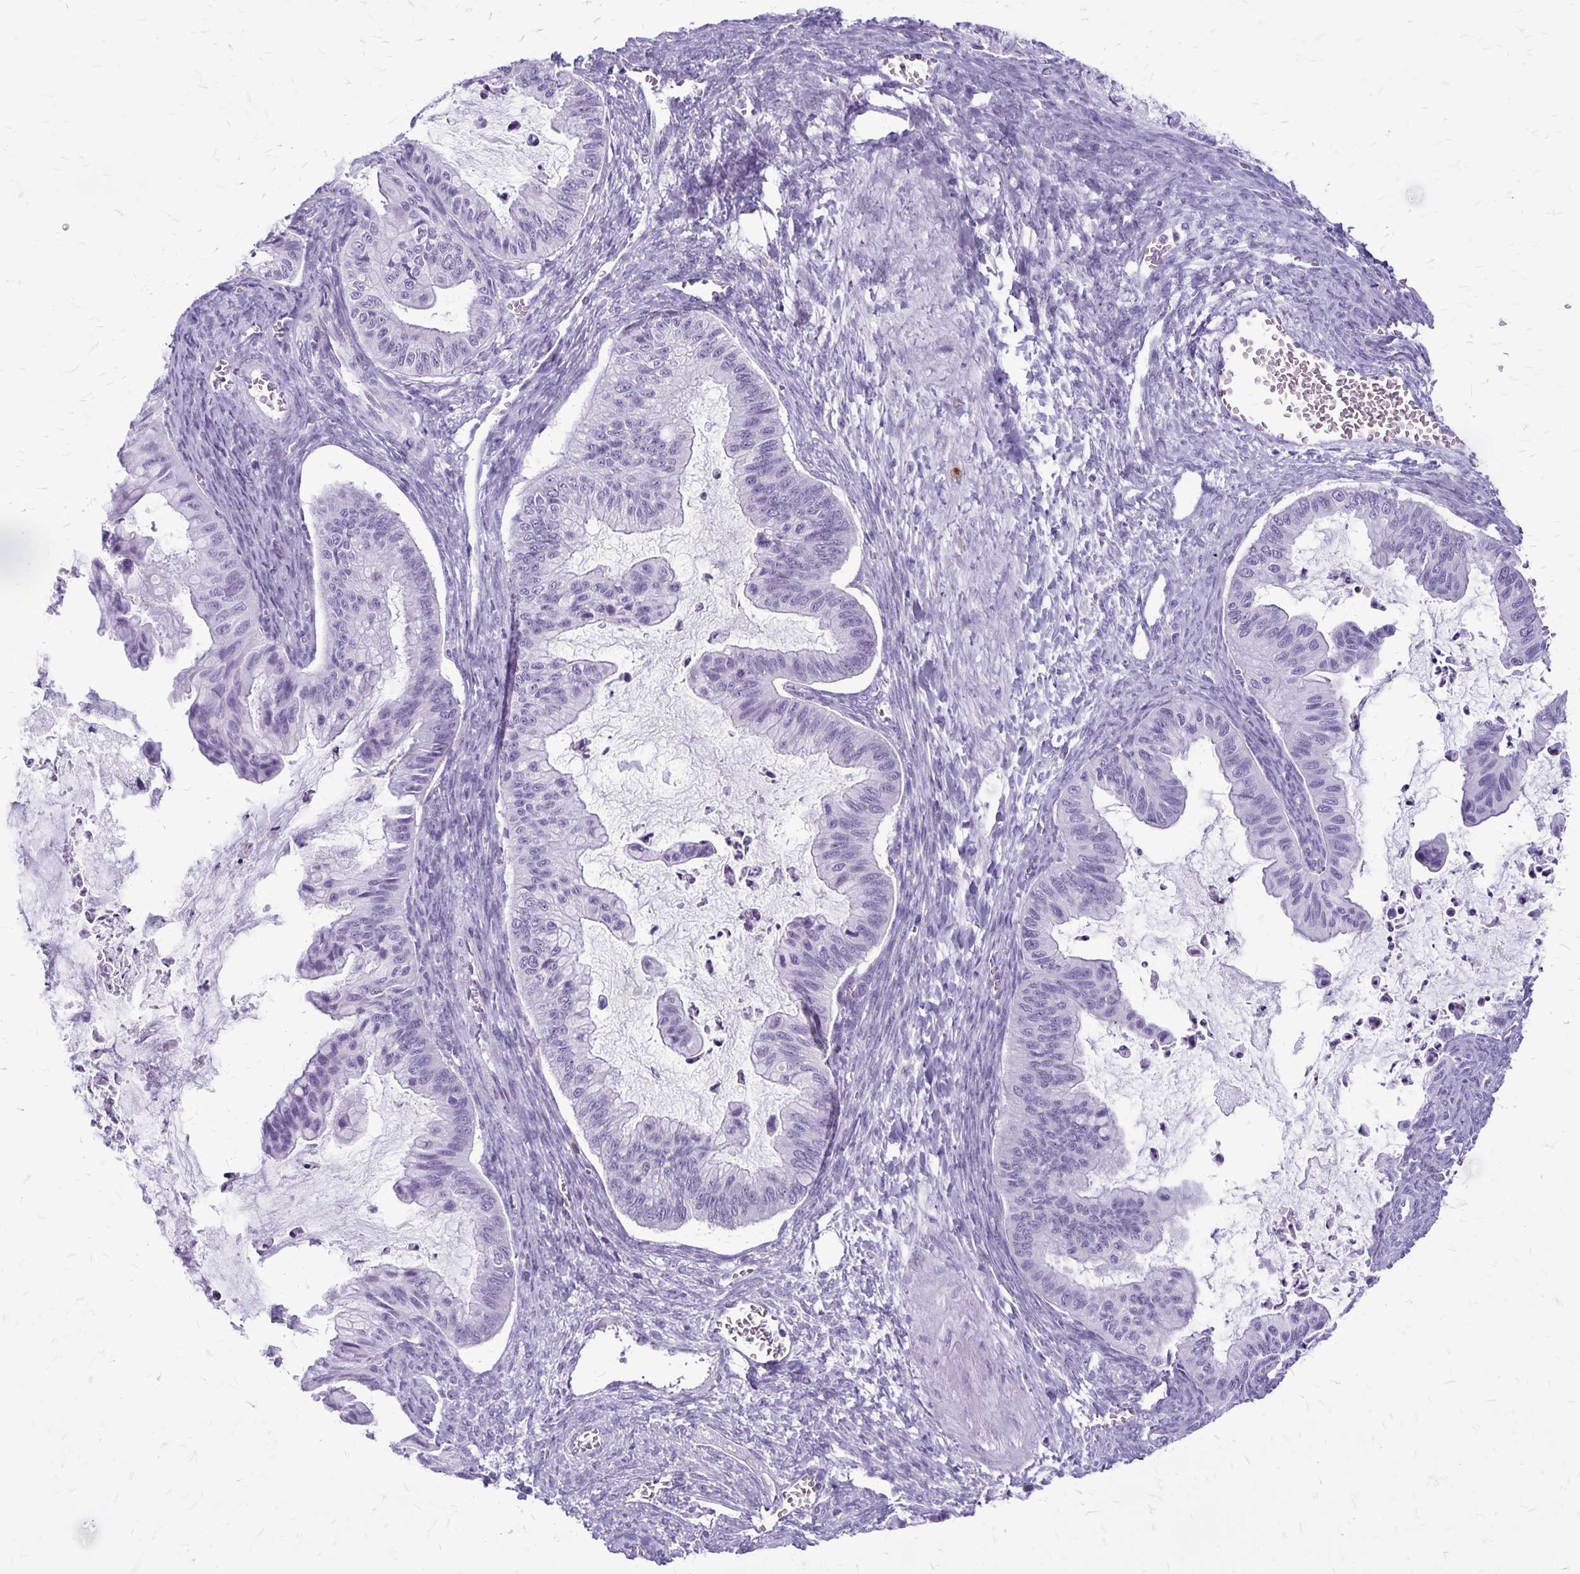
{"staining": {"intensity": "negative", "quantity": "none", "location": "none"}, "tissue": "ovarian cancer", "cell_type": "Tumor cells", "image_type": "cancer", "snomed": [{"axis": "morphology", "description": "Cystadenocarcinoma, mucinous, NOS"}, {"axis": "topography", "description": "Ovary"}], "caption": "This is an immunohistochemistry (IHC) photomicrograph of human ovarian mucinous cystadenocarcinoma. There is no expression in tumor cells.", "gene": "RTN1", "patient": {"sex": "female", "age": 72}}